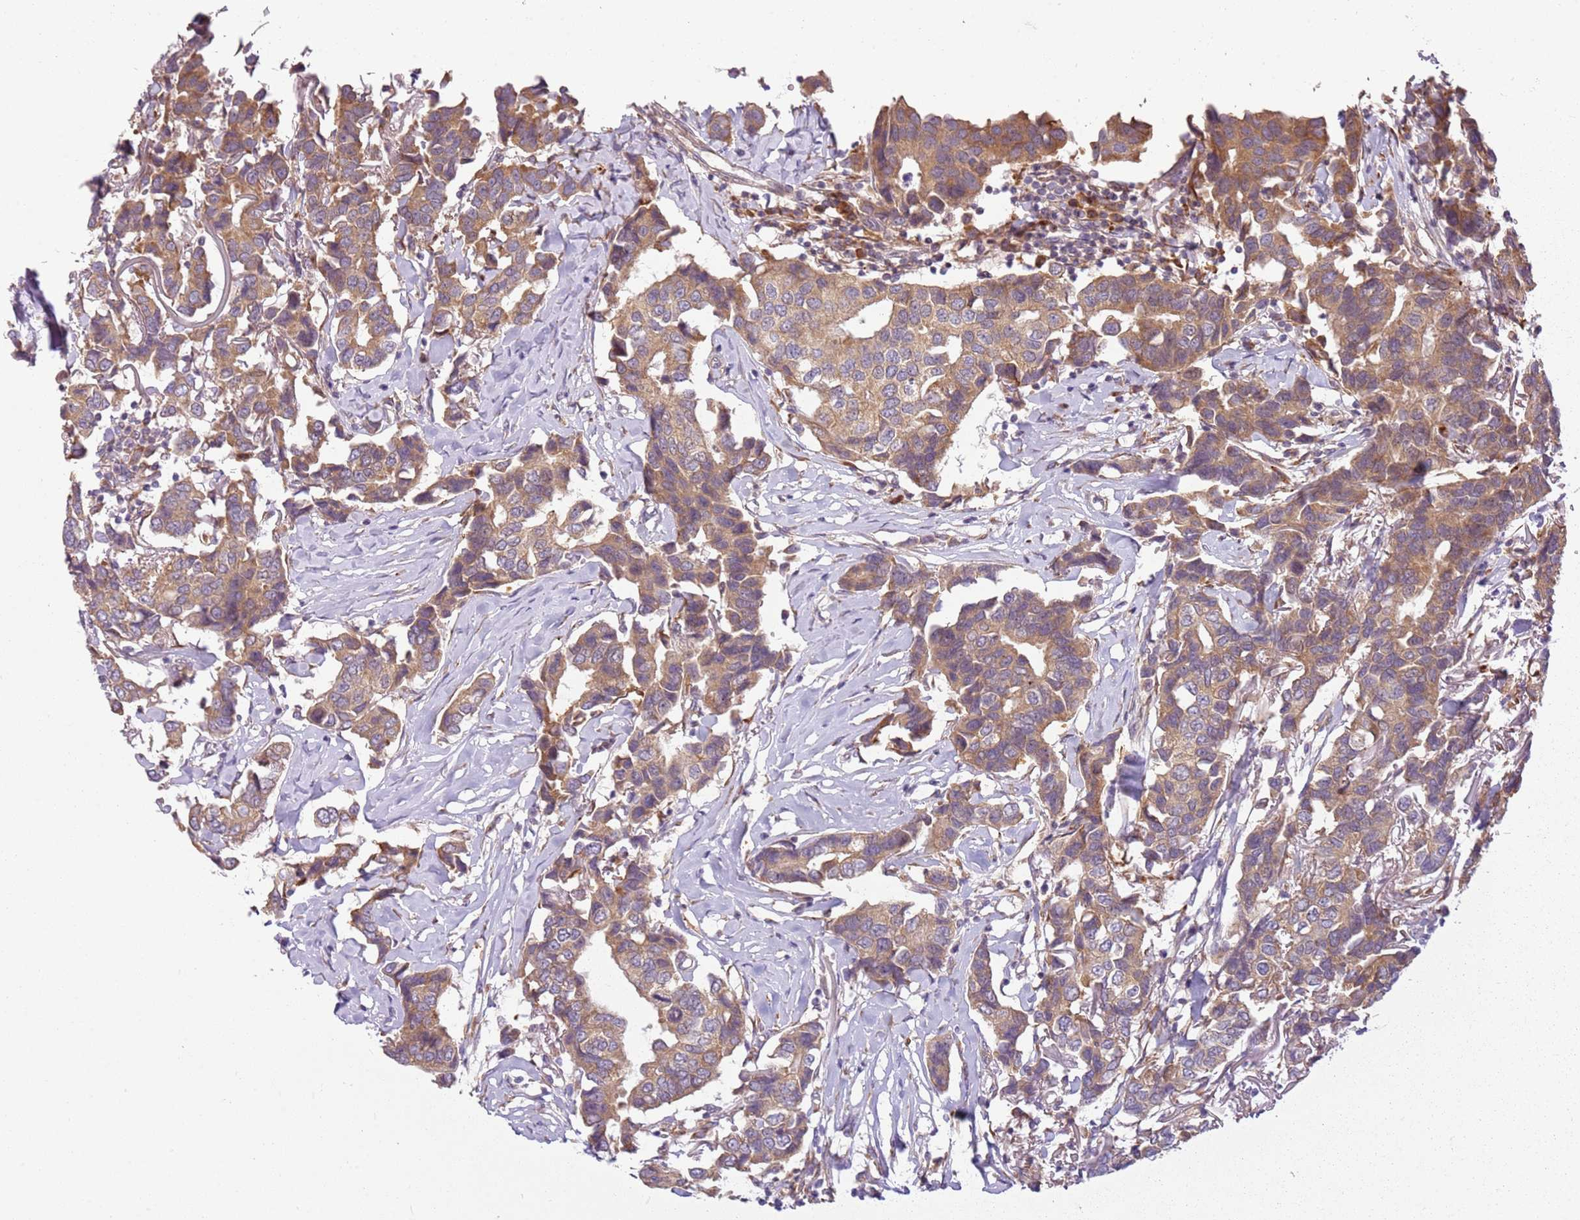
{"staining": {"intensity": "moderate", "quantity": ">75%", "location": "cytoplasmic/membranous"}, "tissue": "breast cancer", "cell_type": "Tumor cells", "image_type": "cancer", "snomed": [{"axis": "morphology", "description": "Duct carcinoma"}, {"axis": "topography", "description": "Breast"}], "caption": "An IHC micrograph of neoplastic tissue is shown. Protein staining in brown shows moderate cytoplasmic/membranous positivity in intraductal carcinoma (breast) within tumor cells.", "gene": "RPS28", "patient": {"sex": "female", "age": 80}}